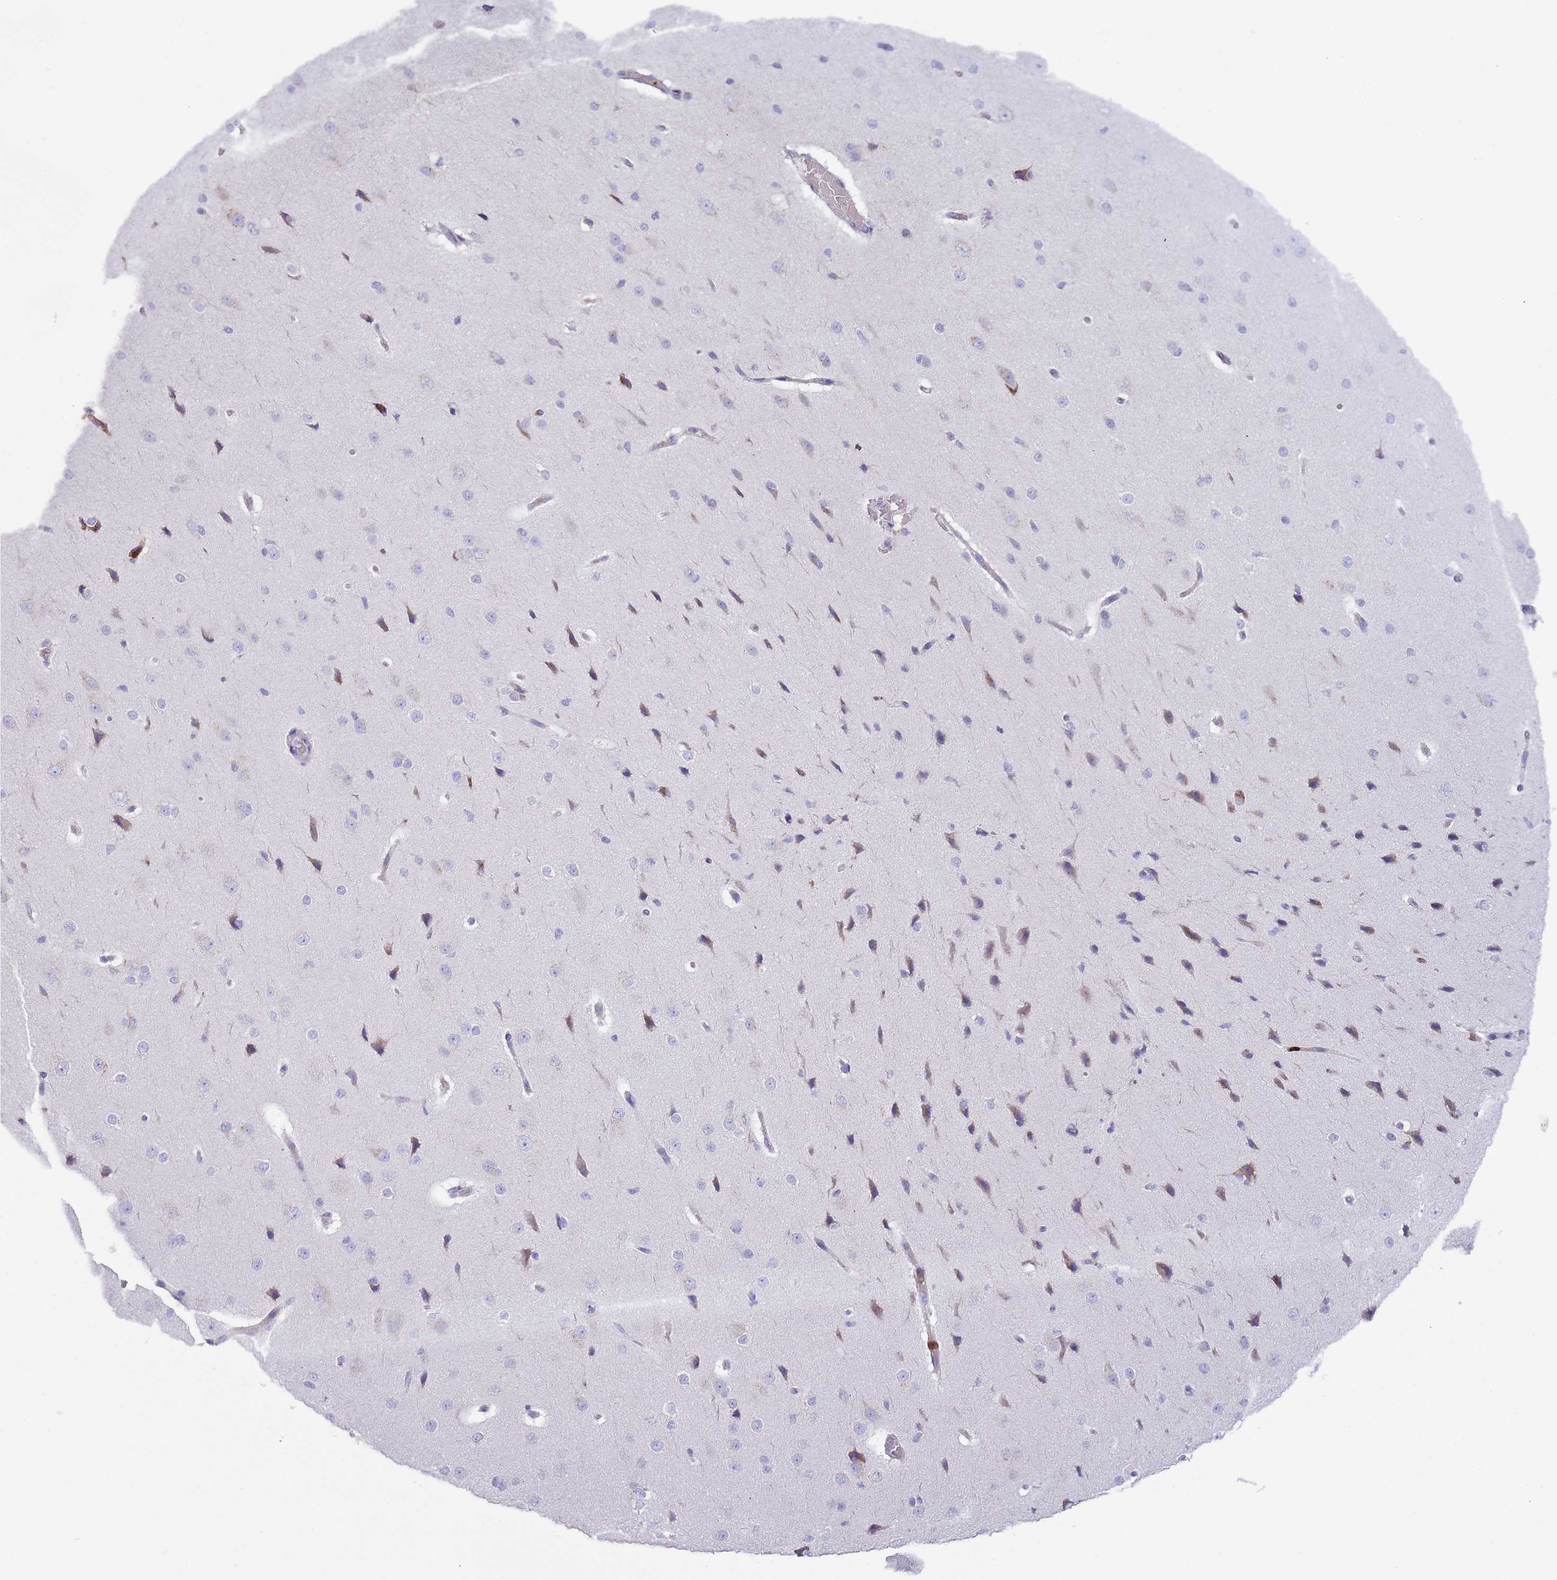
{"staining": {"intensity": "negative", "quantity": "none", "location": "none"}, "tissue": "cerebral cortex", "cell_type": "Endothelial cells", "image_type": "normal", "snomed": [{"axis": "morphology", "description": "Normal tissue, NOS"}, {"axis": "morphology", "description": "Developmental malformation"}, {"axis": "topography", "description": "Cerebral cortex"}], "caption": "An immunohistochemistry (IHC) photomicrograph of benign cerebral cortex is shown. There is no staining in endothelial cells of cerebral cortex. The staining is performed using DAB (3,3'-diaminobenzidine) brown chromogen with nuclei counter-stained in using hematoxylin.", "gene": "TMEM251", "patient": {"sex": "female", "age": 30}}